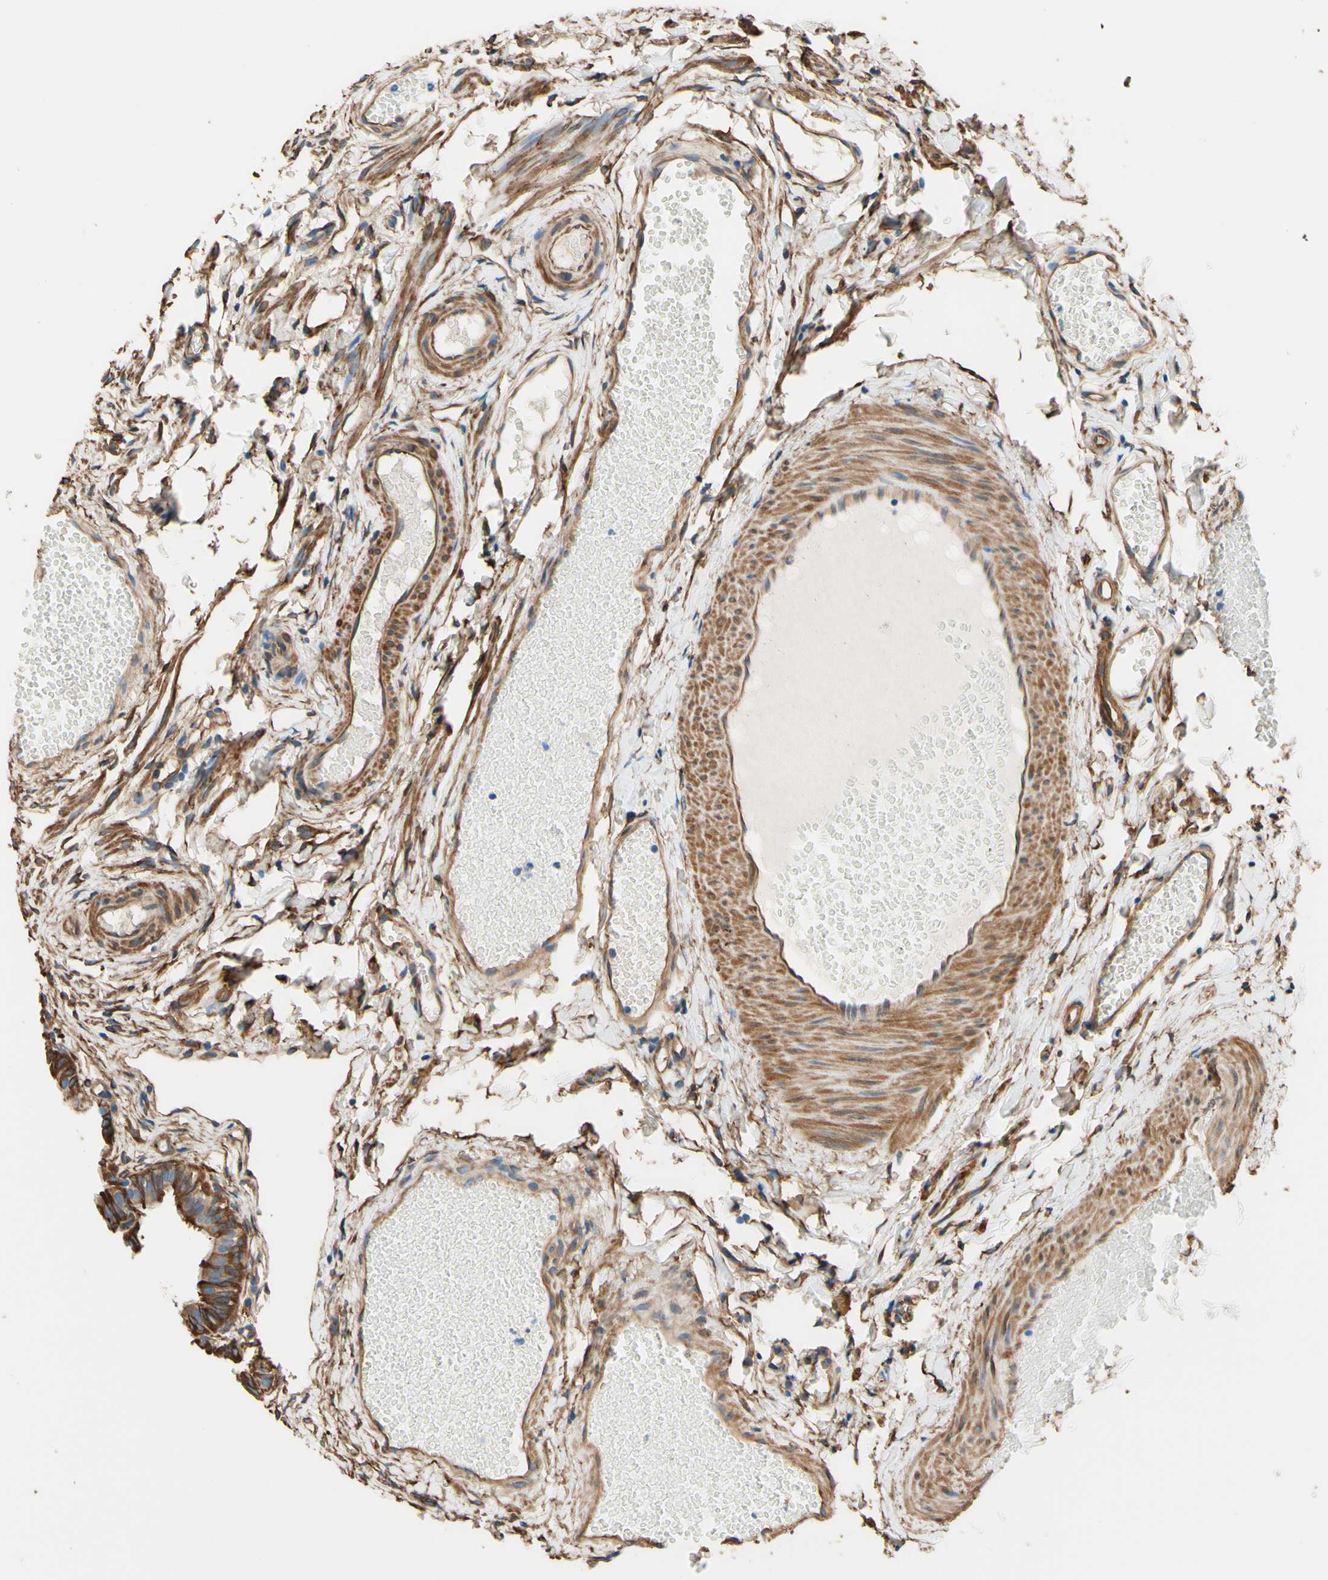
{"staining": {"intensity": "strong", "quantity": ">75%", "location": "cytoplasmic/membranous"}, "tissue": "fallopian tube", "cell_type": "Glandular cells", "image_type": "normal", "snomed": [{"axis": "morphology", "description": "Normal tissue, NOS"}, {"axis": "topography", "description": "Fallopian tube"}, {"axis": "topography", "description": "Placenta"}], "caption": "Immunohistochemistry (IHC) of normal human fallopian tube exhibits high levels of strong cytoplasmic/membranous positivity in approximately >75% of glandular cells.", "gene": "DPYSL3", "patient": {"sex": "female", "age": 34}}